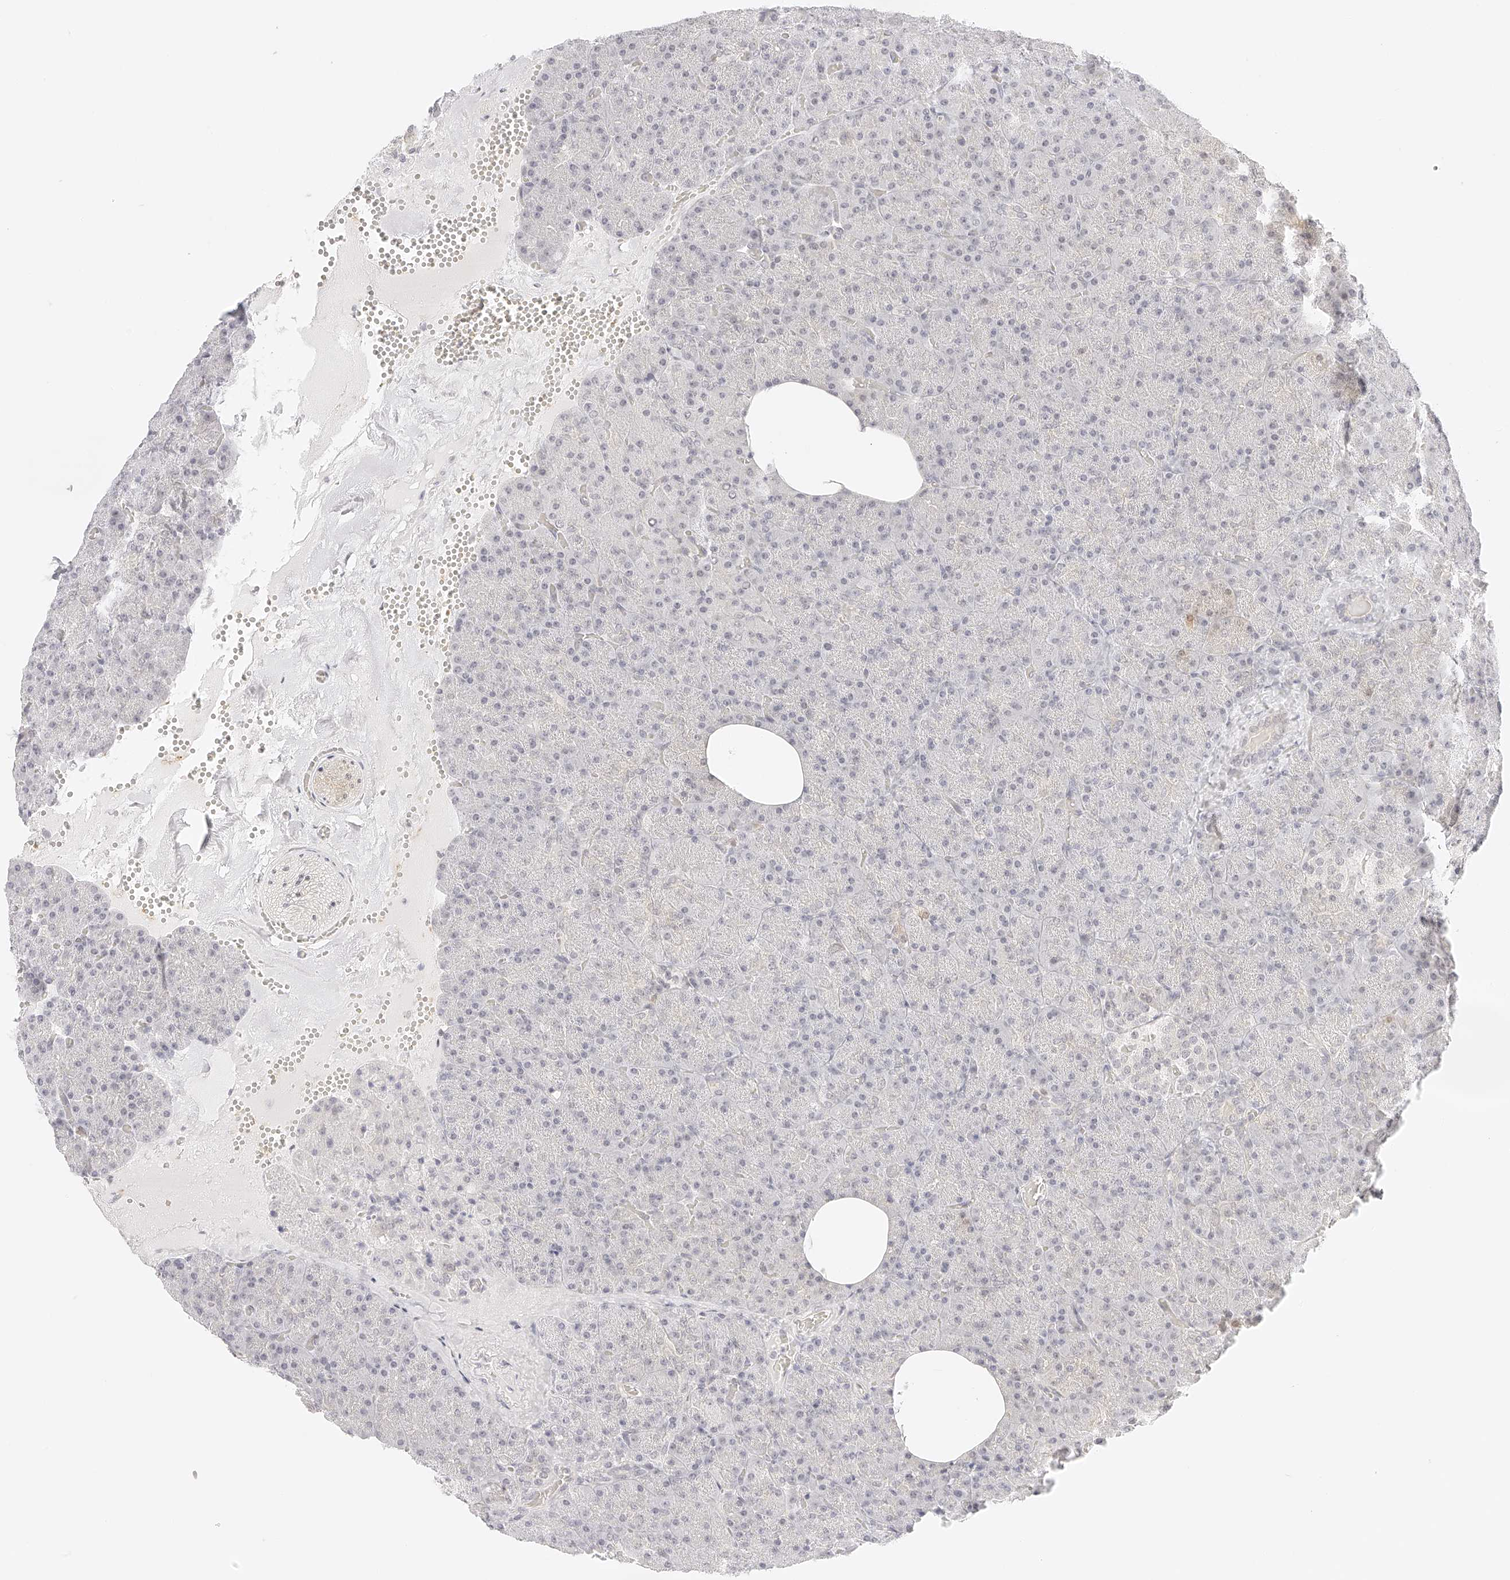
{"staining": {"intensity": "negative", "quantity": "none", "location": "none"}, "tissue": "pancreas", "cell_type": "Exocrine glandular cells", "image_type": "normal", "snomed": [{"axis": "morphology", "description": "Normal tissue, NOS"}, {"axis": "morphology", "description": "Carcinoid, malignant, NOS"}, {"axis": "topography", "description": "Pancreas"}], "caption": "High power microscopy image of an IHC histopathology image of benign pancreas, revealing no significant staining in exocrine glandular cells. Nuclei are stained in blue.", "gene": "ZFP69", "patient": {"sex": "female", "age": 35}}